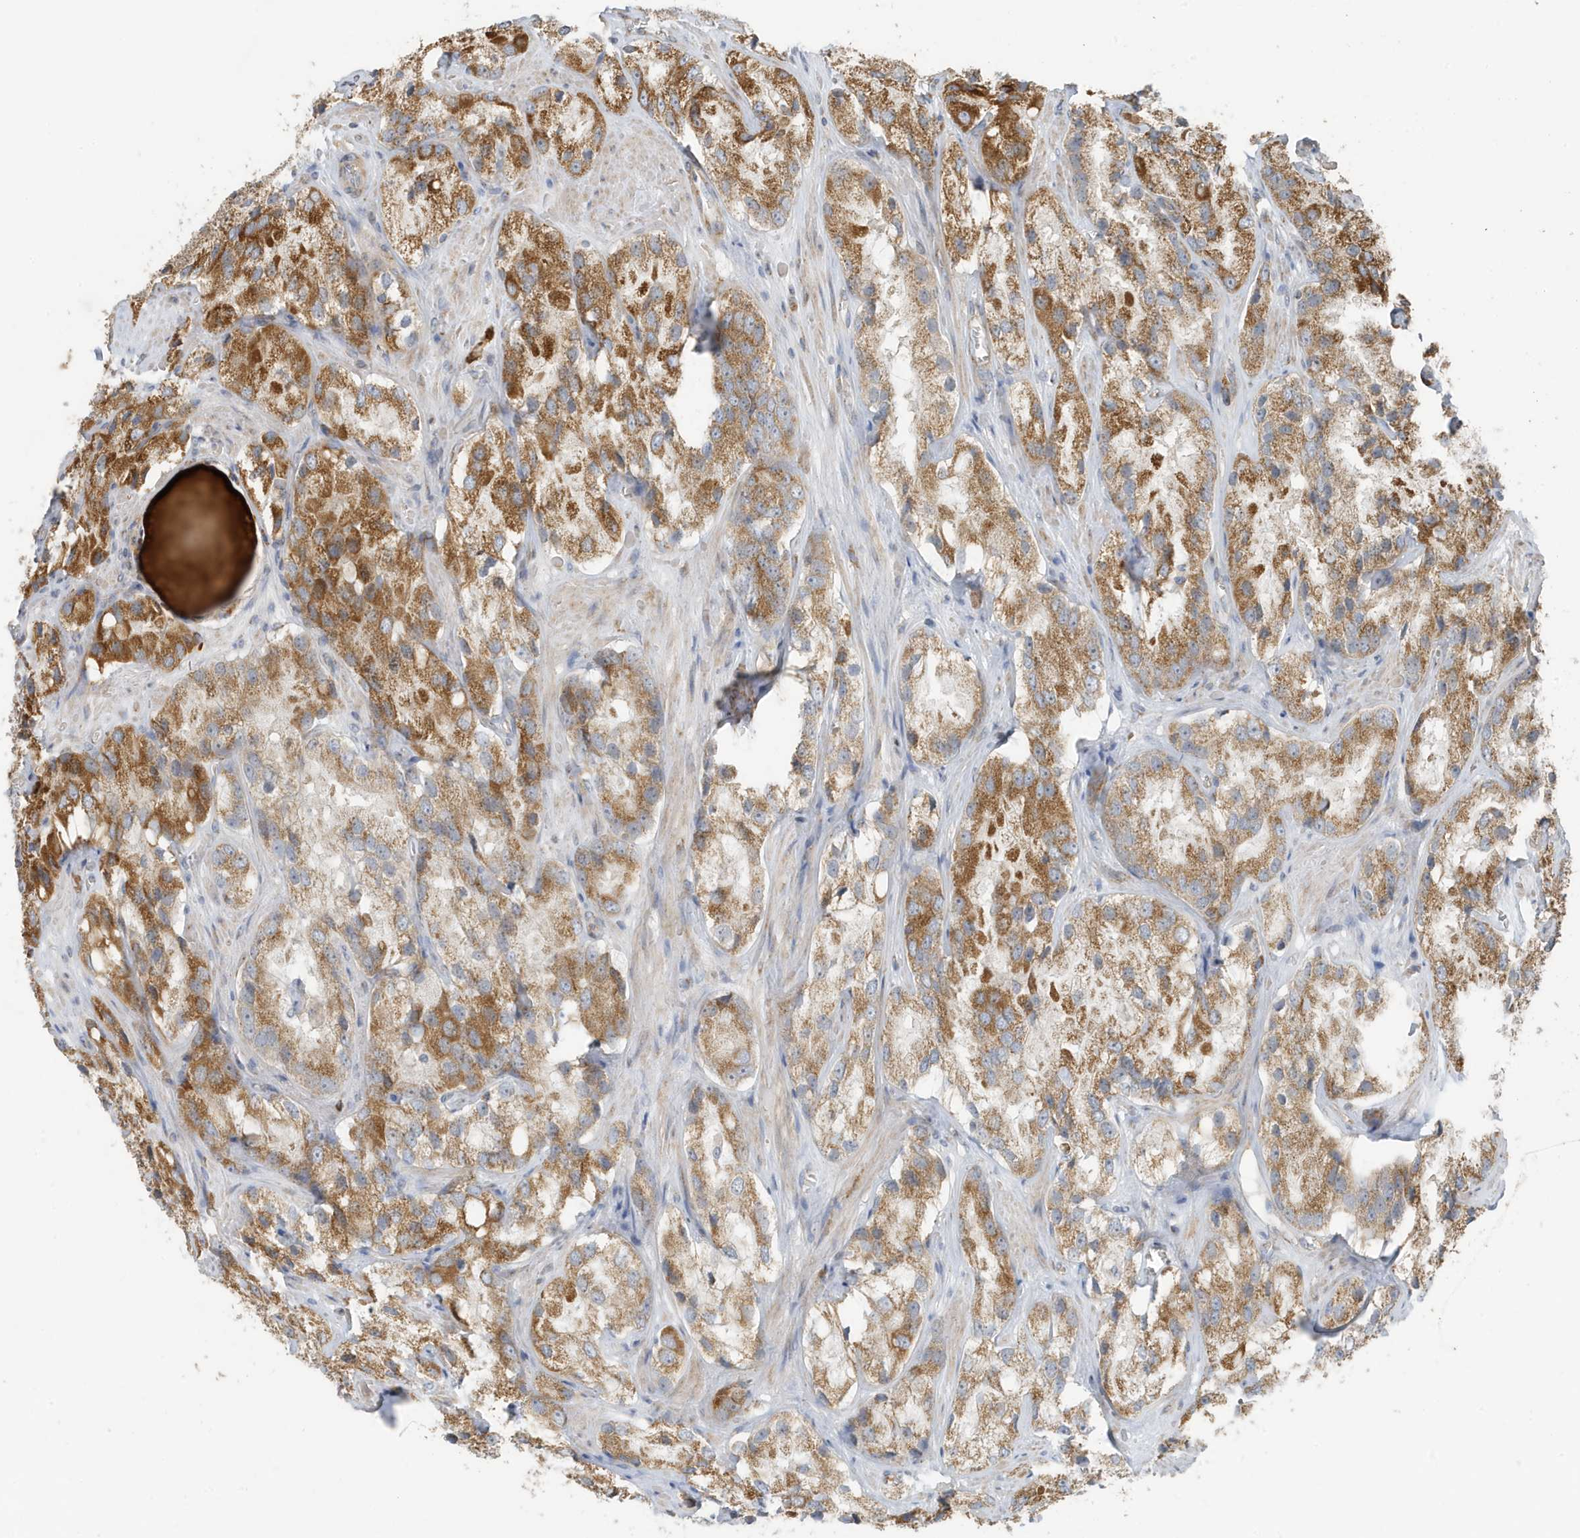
{"staining": {"intensity": "moderate", "quantity": ">75%", "location": "cytoplasmic/membranous"}, "tissue": "prostate cancer", "cell_type": "Tumor cells", "image_type": "cancer", "snomed": [{"axis": "morphology", "description": "Adenocarcinoma, High grade"}, {"axis": "topography", "description": "Prostate"}], "caption": "Immunohistochemical staining of adenocarcinoma (high-grade) (prostate) exhibits medium levels of moderate cytoplasmic/membranous protein staining in about >75% of tumor cells.", "gene": "GOLGA4", "patient": {"sex": "male", "age": 66}}